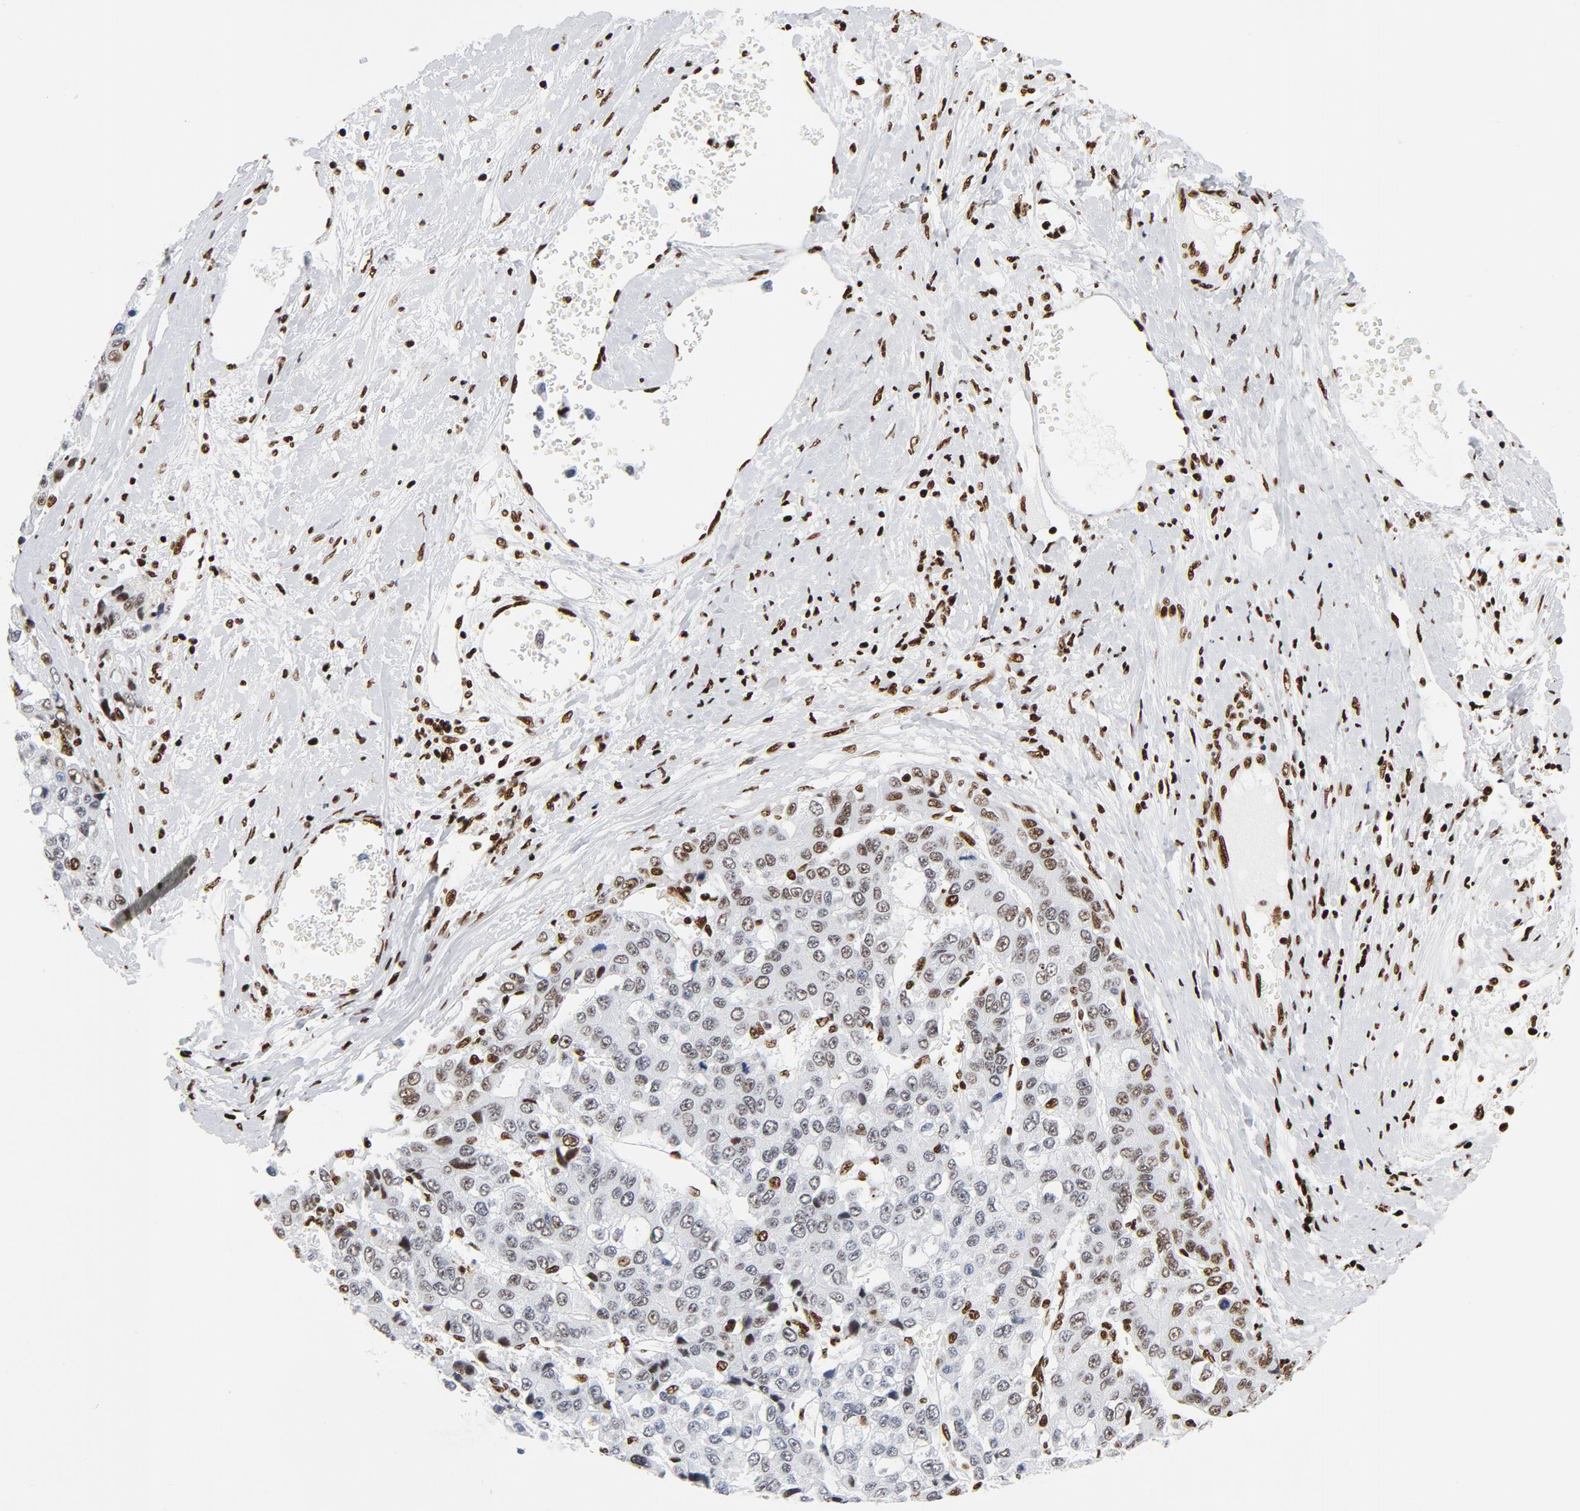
{"staining": {"intensity": "strong", "quantity": "<25%", "location": "nuclear"}, "tissue": "liver cancer", "cell_type": "Tumor cells", "image_type": "cancer", "snomed": [{"axis": "morphology", "description": "Carcinoma, Hepatocellular, NOS"}, {"axis": "topography", "description": "Liver"}], "caption": "The photomicrograph exhibits a brown stain indicating the presence of a protein in the nuclear of tumor cells in hepatocellular carcinoma (liver).", "gene": "XRCC6", "patient": {"sex": "female", "age": 66}}